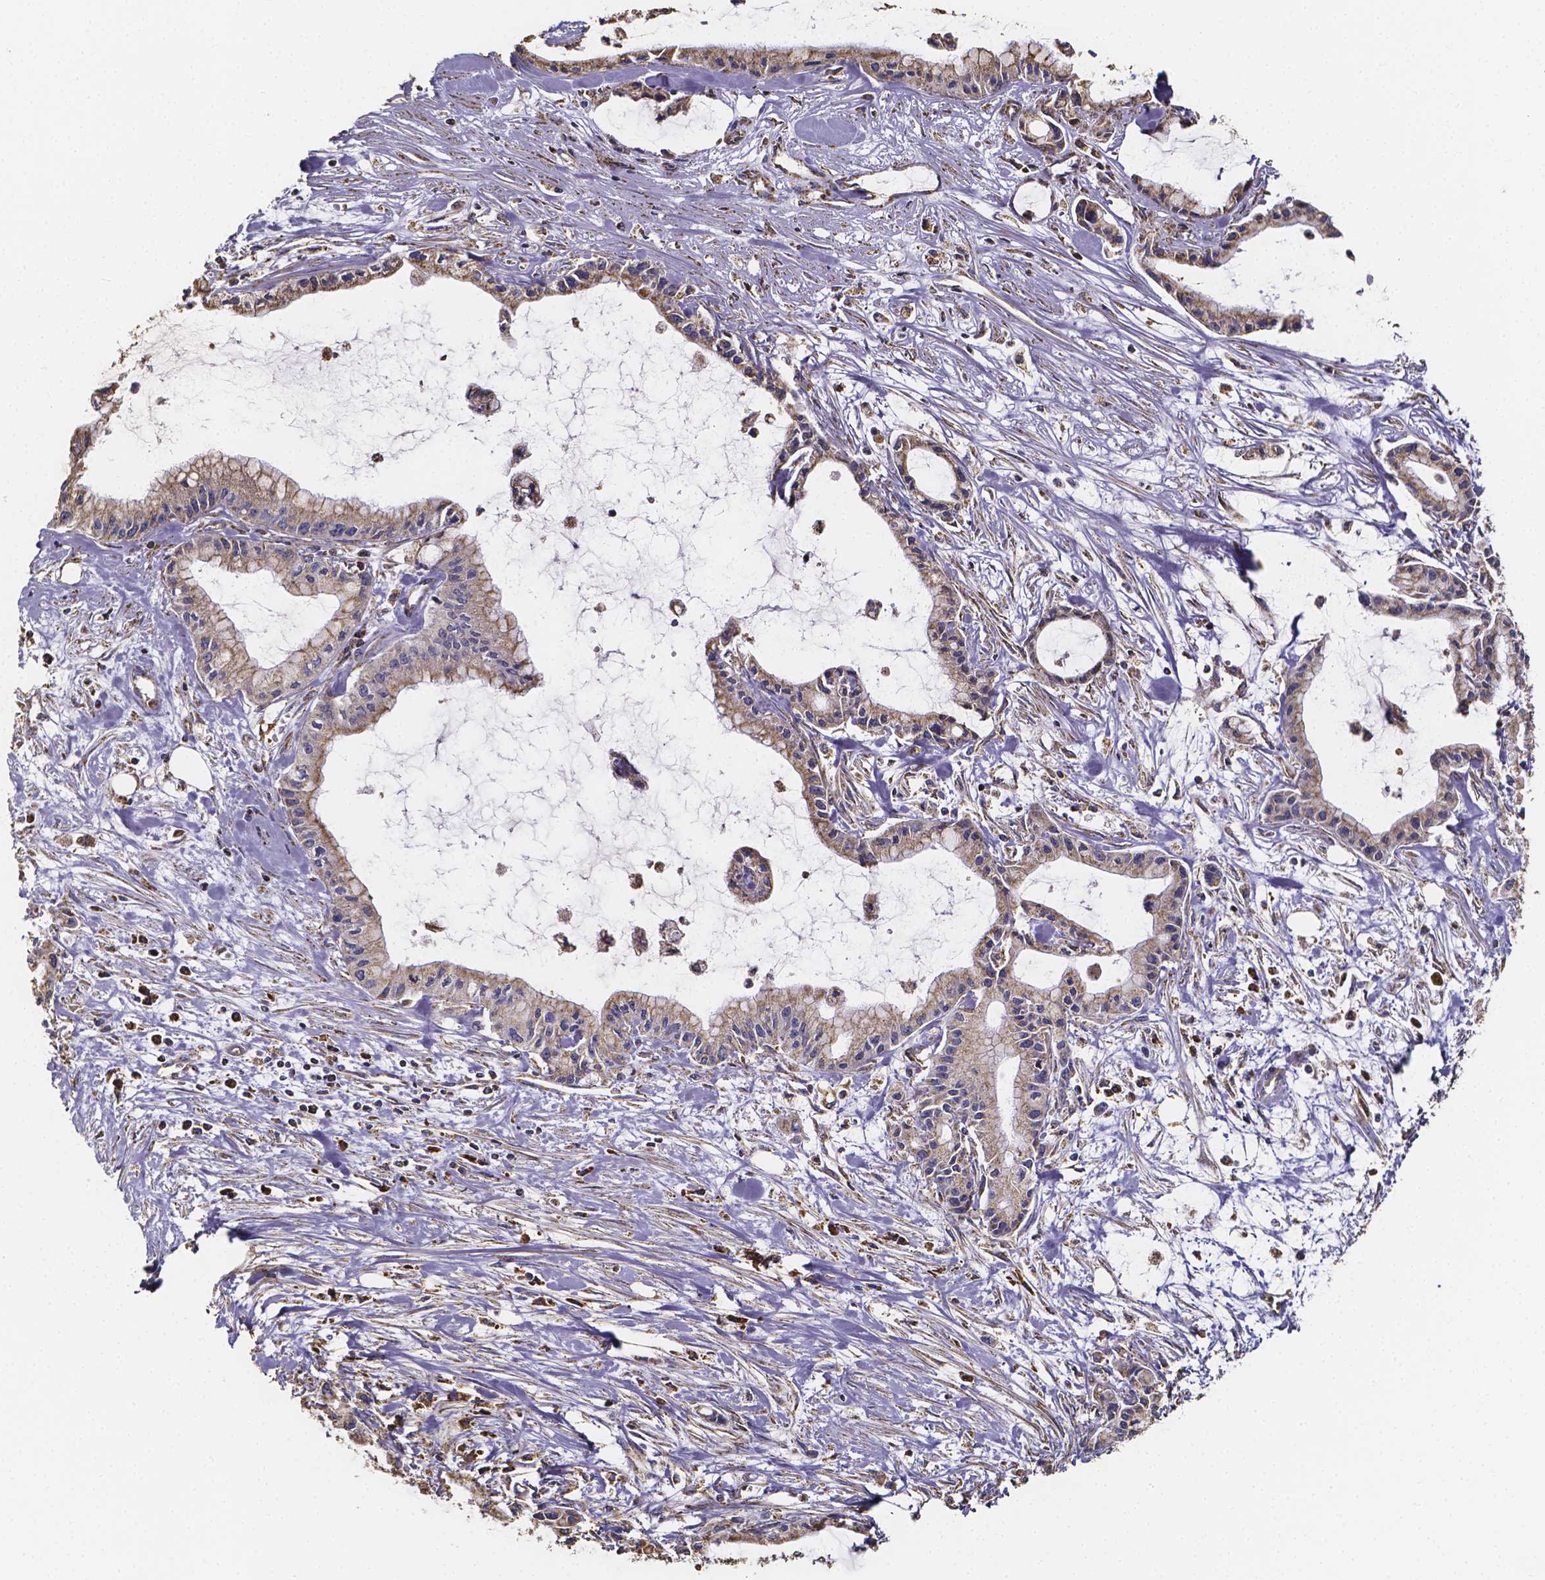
{"staining": {"intensity": "weak", "quantity": ">75%", "location": "cytoplasmic/membranous"}, "tissue": "pancreatic cancer", "cell_type": "Tumor cells", "image_type": "cancer", "snomed": [{"axis": "morphology", "description": "Adenocarcinoma, NOS"}, {"axis": "topography", "description": "Pancreas"}], "caption": "Immunohistochemistry image of human pancreatic cancer stained for a protein (brown), which shows low levels of weak cytoplasmic/membranous positivity in approximately >75% of tumor cells.", "gene": "SLC35D2", "patient": {"sex": "male", "age": 48}}